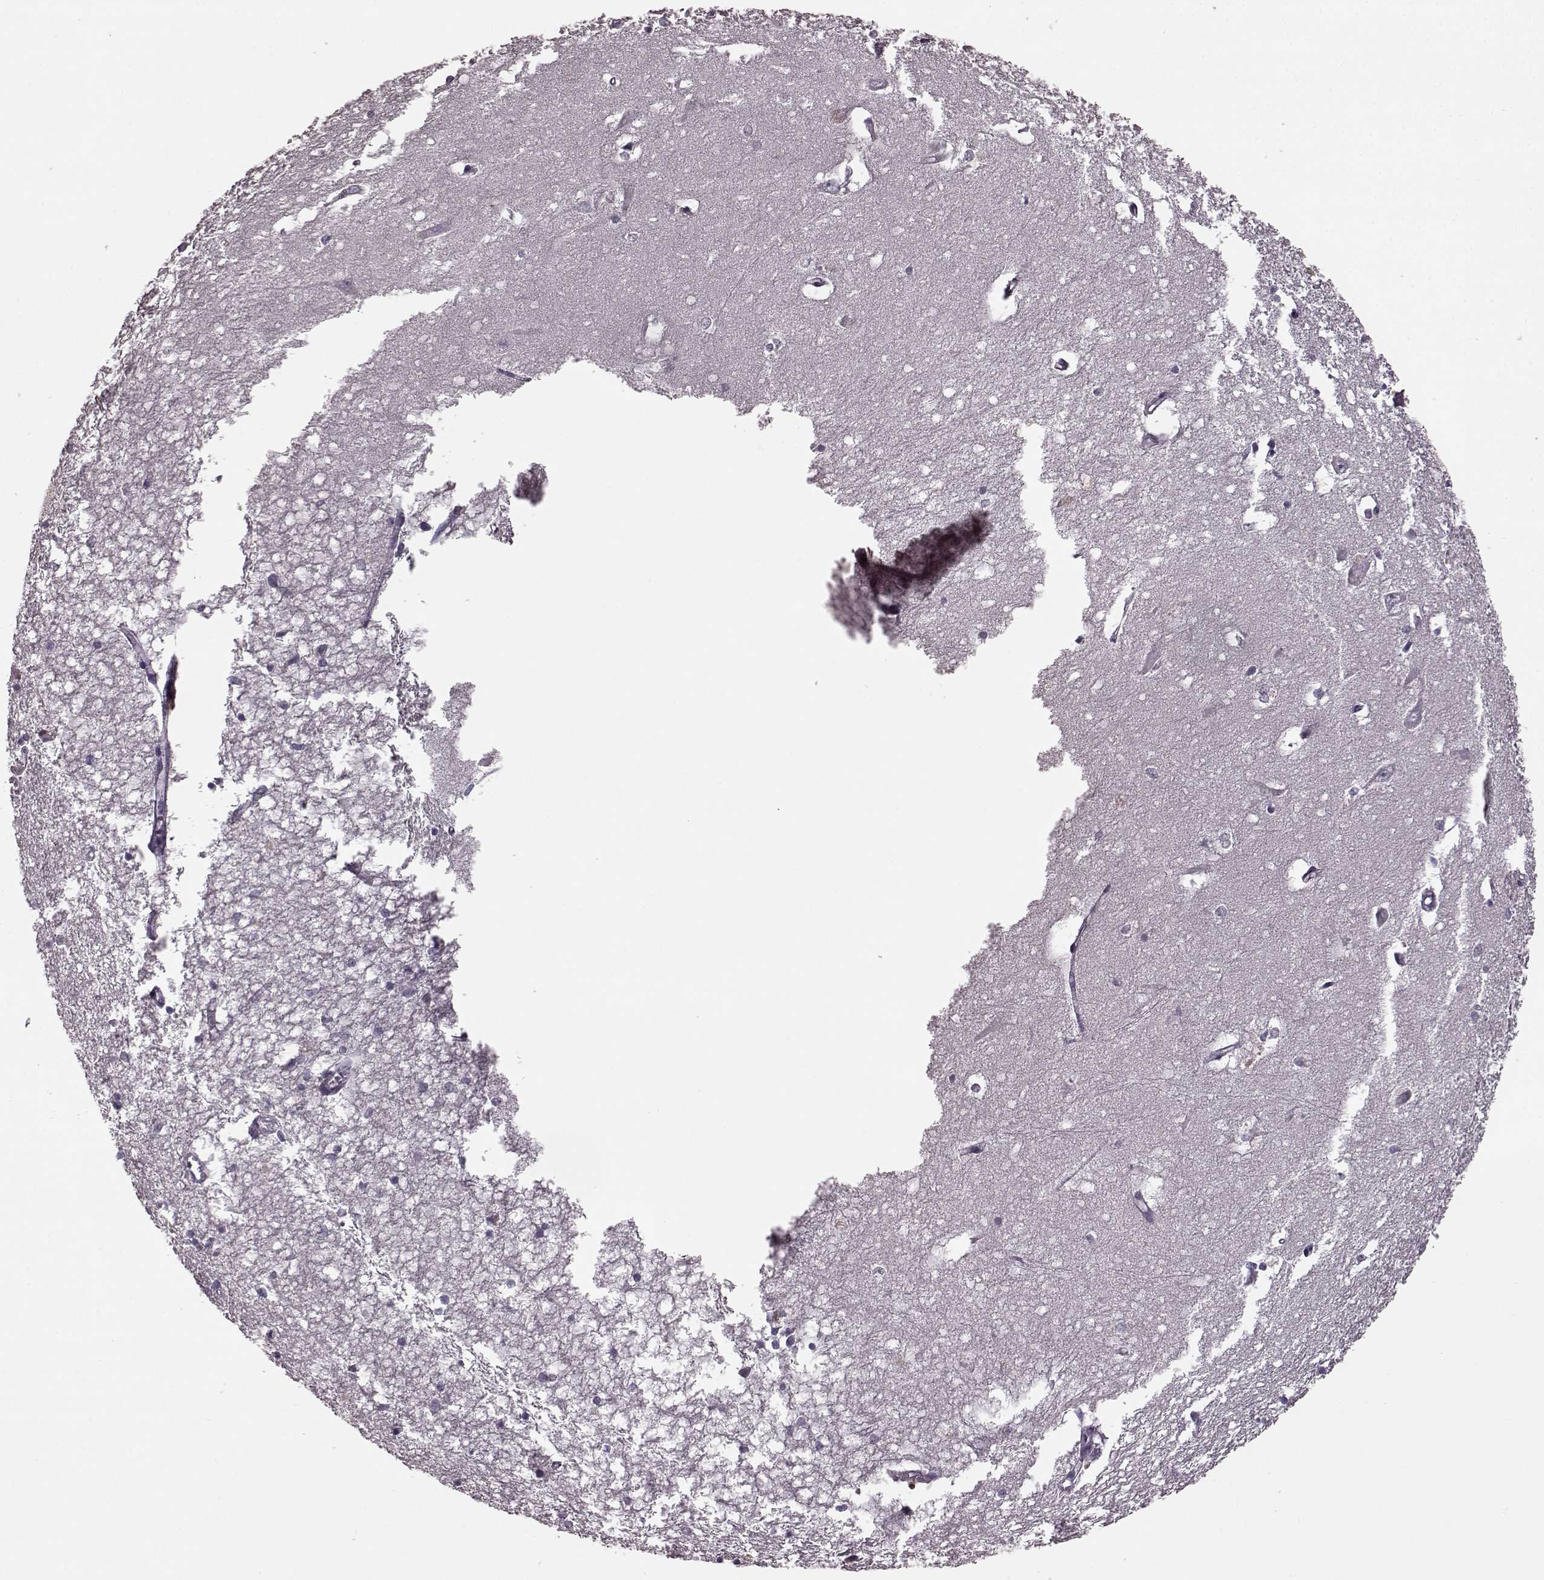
{"staining": {"intensity": "negative", "quantity": "none", "location": "none"}, "tissue": "hippocampus", "cell_type": "Glial cells", "image_type": "normal", "snomed": [{"axis": "morphology", "description": "Normal tissue, NOS"}, {"axis": "topography", "description": "Lateral ventricle wall"}, {"axis": "topography", "description": "Hippocampus"}], "caption": "Histopathology image shows no significant protein positivity in glial cells of unremarkable hippocampus. (Brightfield microscopy of DAB (3,3'-diaminobenzidine) immunohistochemistry (IHC) at high magnification).", "gene": "CD28", "patient": {"sex": "female", "age": 63}}